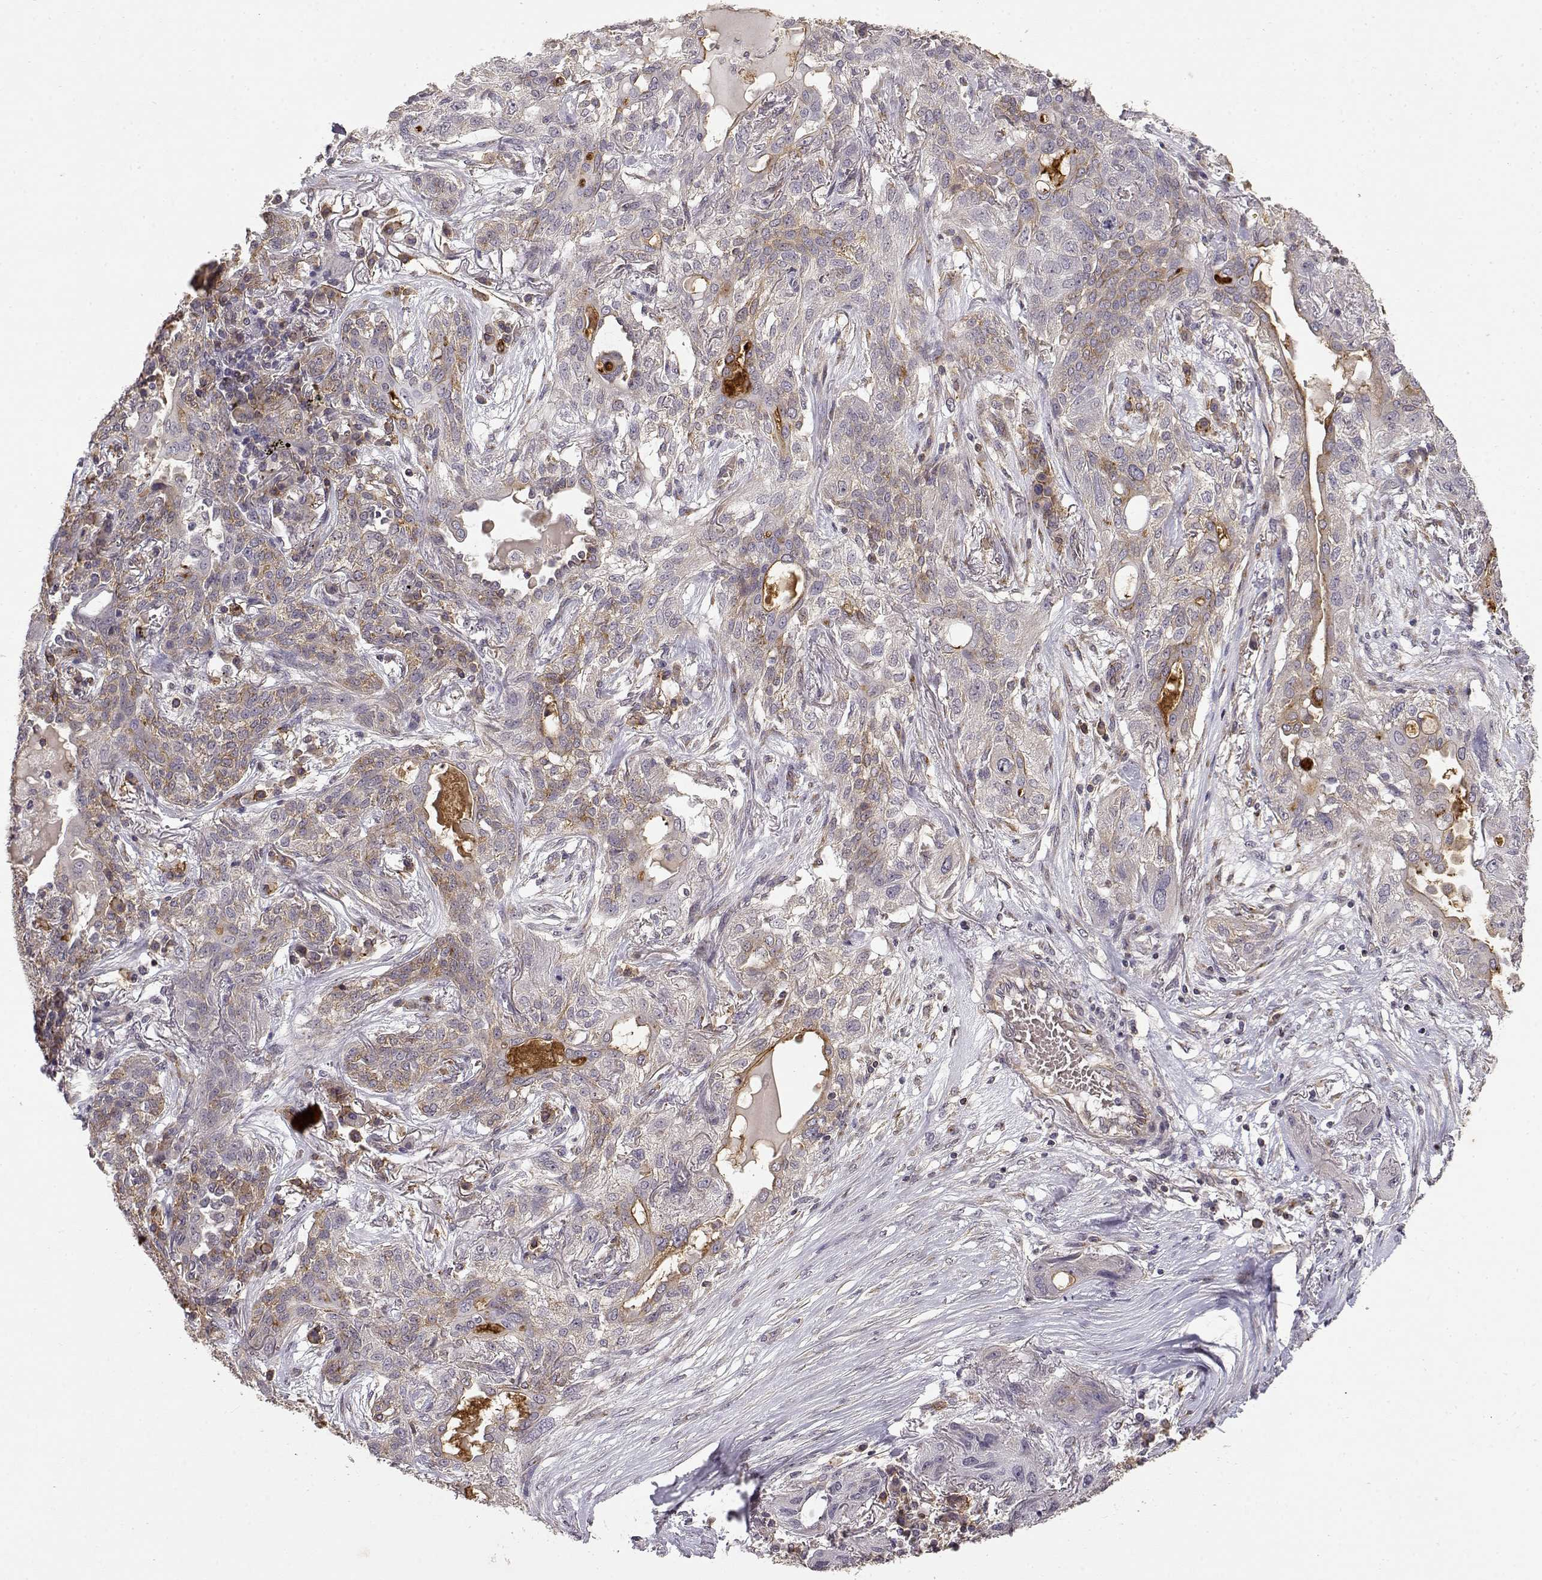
{"staining": {"intensity": "weak", "quantity": "<25%", "location": "cytoplasmic/membranous"}, "tissue": "lung cancer", "cell_type": "Tumor cells", "image_type": "cancer", "snomed": [{"axis": "morphology", "description": "Squamous cell carcinoma, NOS"}, {"axis": "topography", "description": "Lung"}], "caption": "Immunohistochemistry (IHC) photomicrograph of neoplastic tissue: lung squamous cell carcinoma stained with DAB (3,3'-diaminobenzidine) shows no significant protein positivity in tumor cells.", "gene": "IFITM1", "patient": {"sex": "female", "age": 70}}